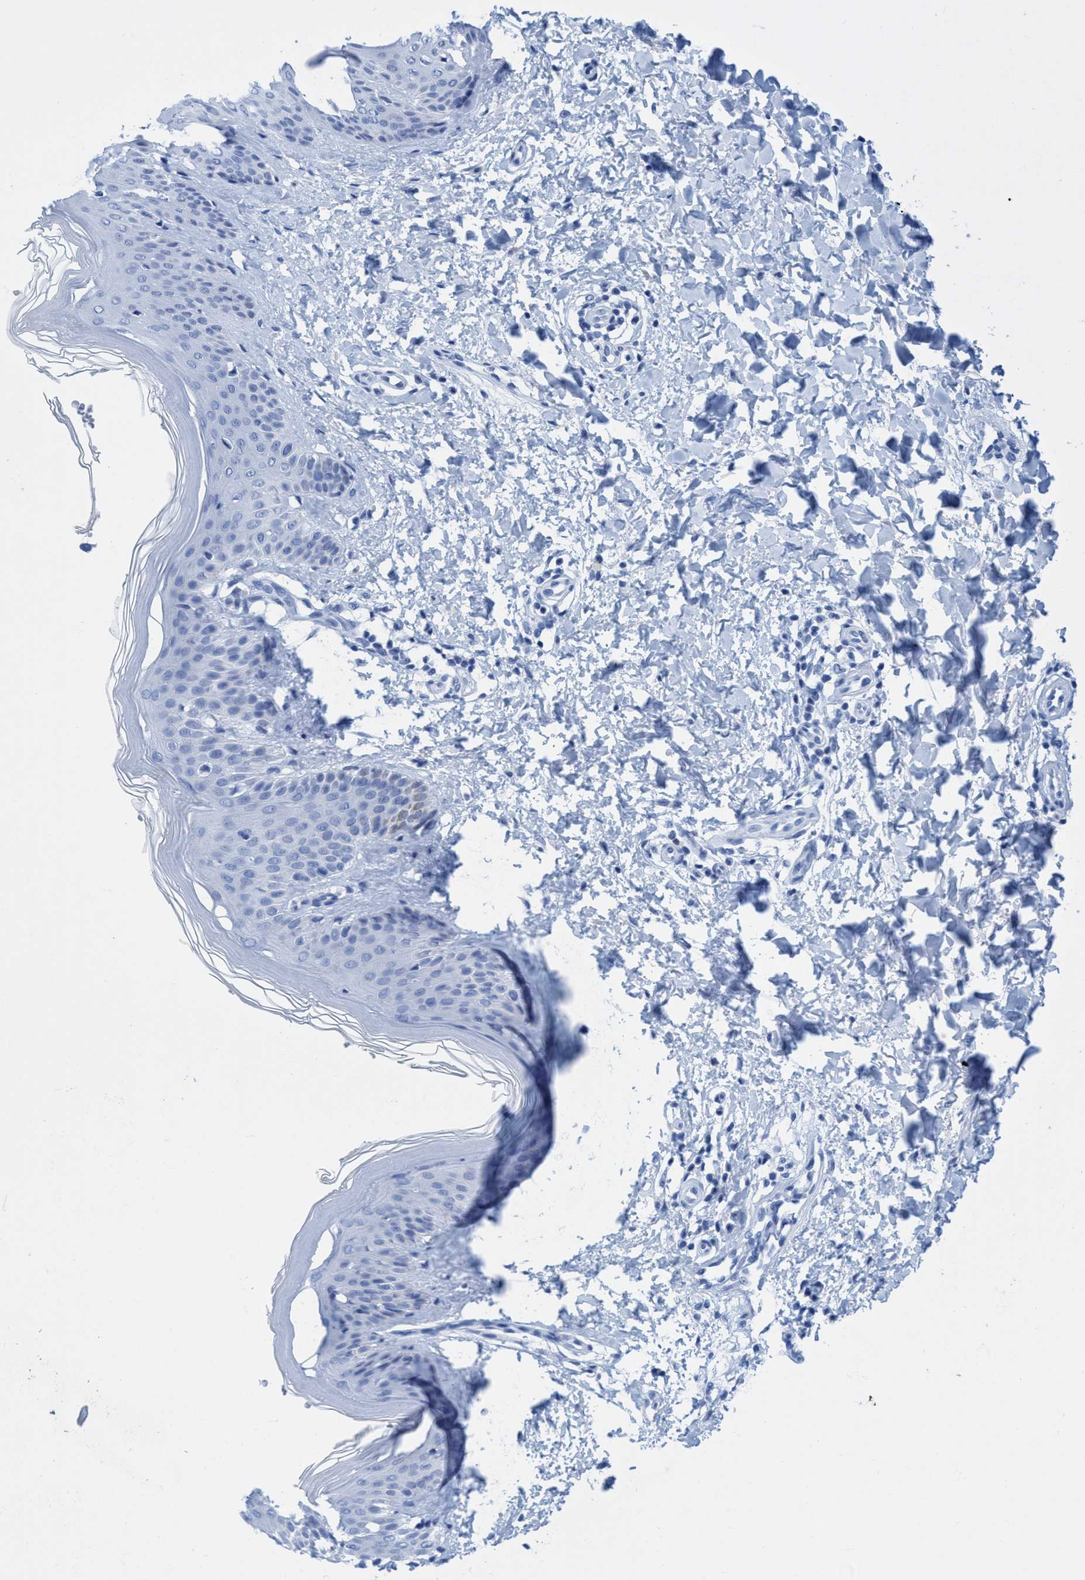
{"staining": {"intensity": "negative", "quantity": "none", "location": "none"}, "tissue": "skin", "cell_type": "Fibroblasts", "image_type": "normal", "snomed": [{"axis": "morphology", "description": "Normal tissue, NOS"}, {"axis": "morphology", "description": "Malignant melanoma, Metastatic site"}, {"axis": "topography", "description": "Skin"}], "caption": "Immunohistochemistry (IHC) of normal human skin shows no positivity in fibroblasts. (Brightfield microscopy of DAB (3,3'-diaminobenzidine) immunohistochemistry at high magnification).", "gene": "PLPPR1", "patient": {"sex": "male", "age": 41}}